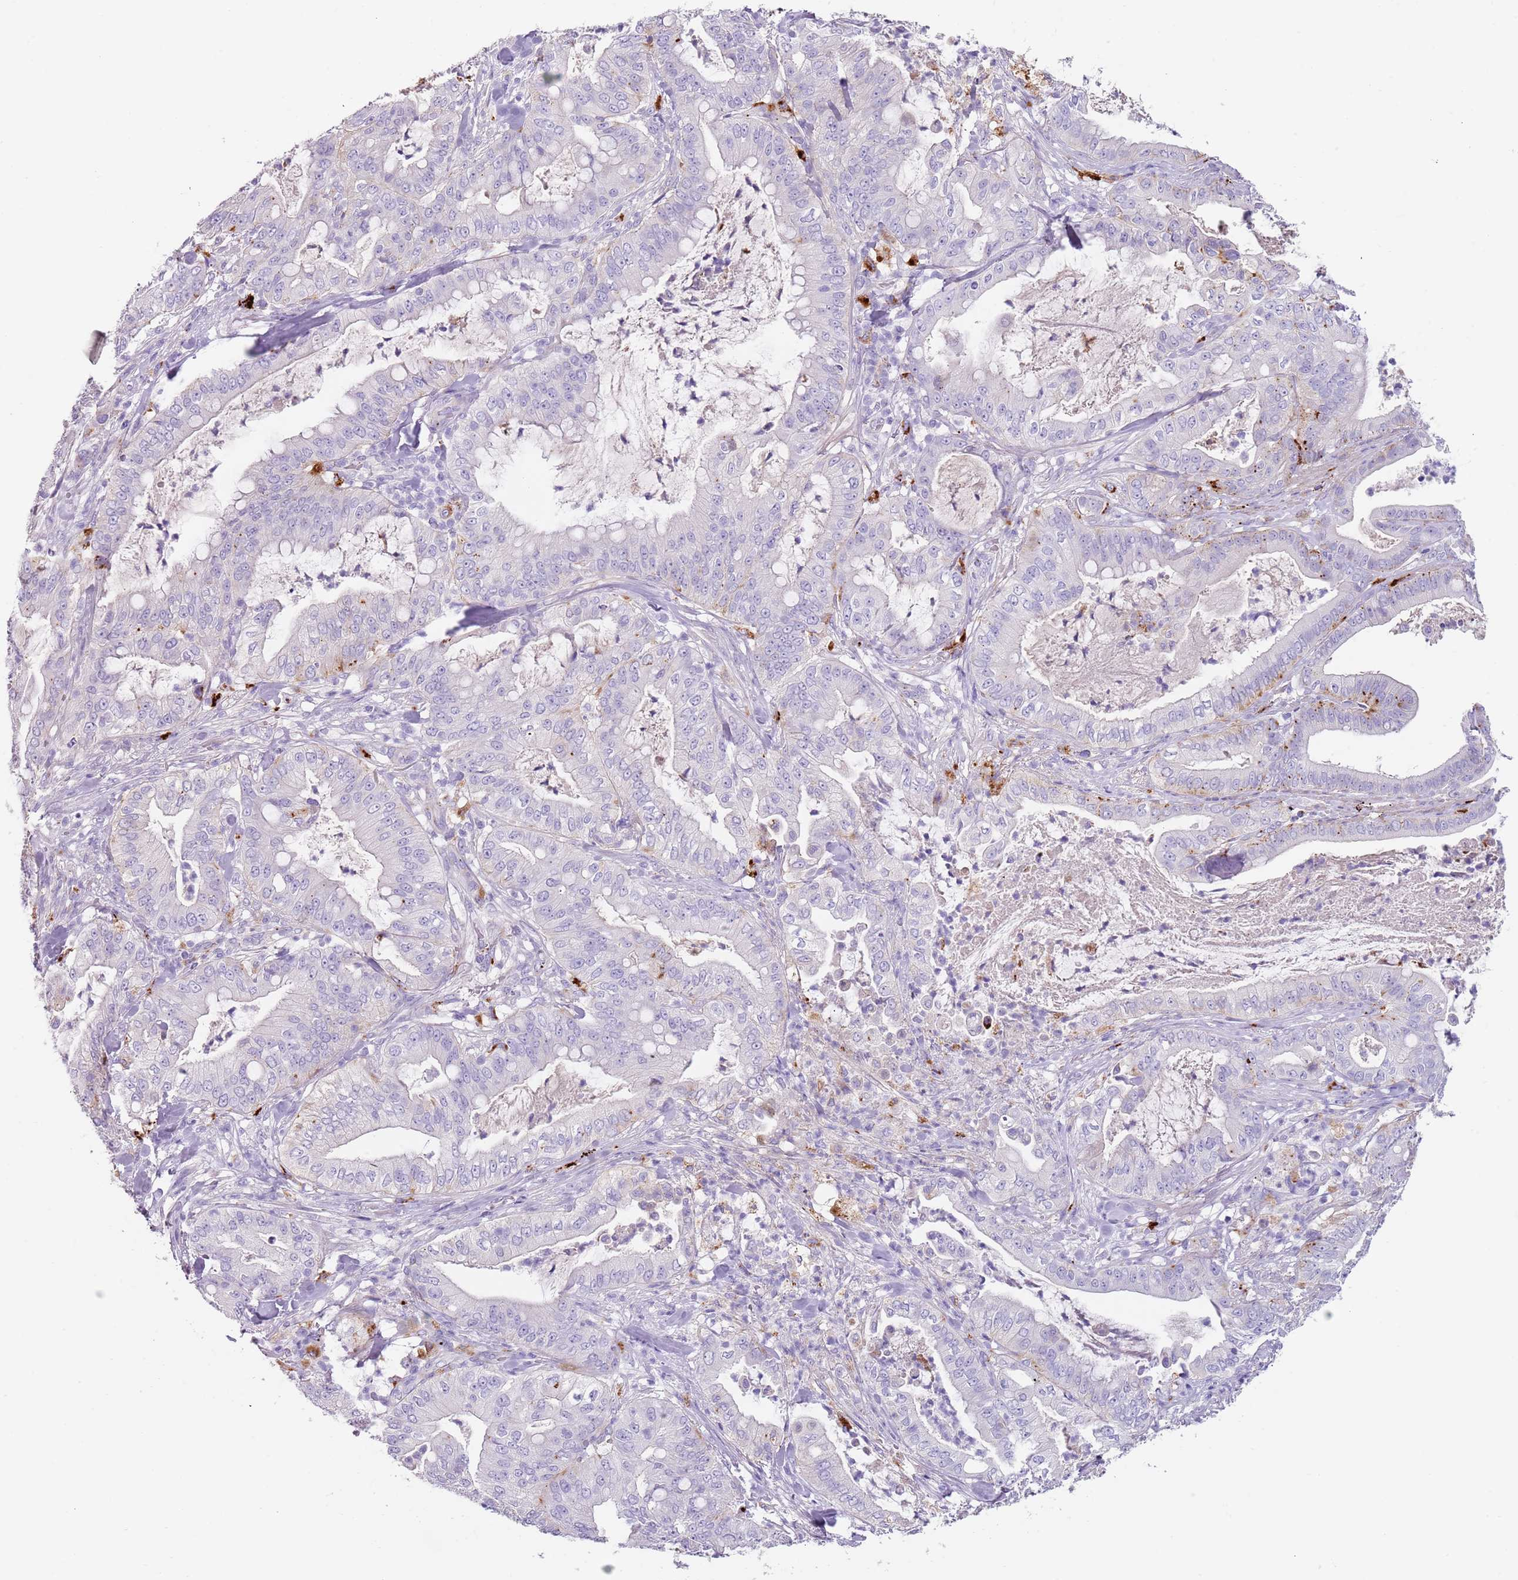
{"staining": {"intensity": "negative", "quantity": "none", "location": "none"}, "tissue": "pancreatic cancer", "cell_type": "Tumor cells", "image_type": "cancer", "snomed": [{"axis": "morphology", "description": "Adenocarcinoma, NOS"}, {"axis": "topography", "description": "Pancreas"}], "caption": "Immunohistochemistry image of human adenocarcinoma (pancreatic) stained for a protein (brown), which displays no positivity in tumor cells.", "gene": "LRRN3", "patient": {"sex": "male", "age": 71}}